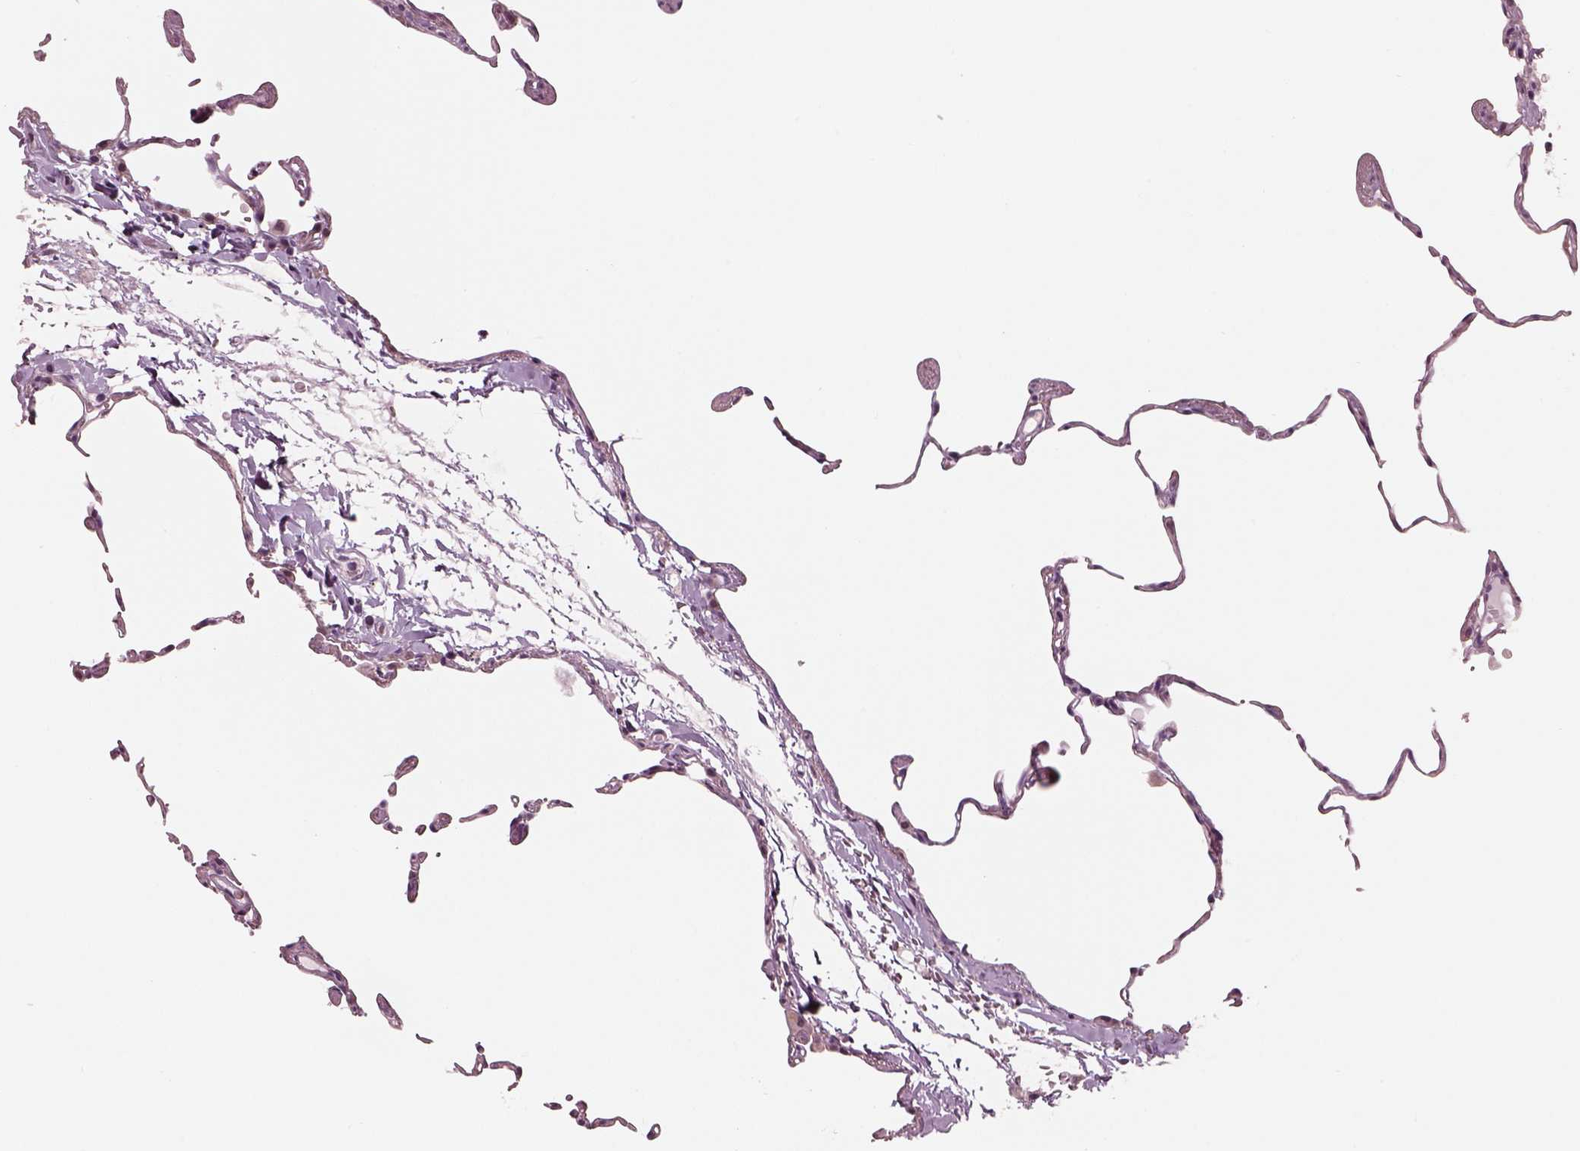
{"staining": {"intensity": "weak", "quantity": ">75%", "location": "cytoplasmic/membranous"}, "tissue": "lung", "cell_type": "Alveolar cells", "image_type": "normal", "snomed": [{"axis": "morphology", "description": "Normal tissue, NOS"}, {"axis": "topography", "description": "Lung"}], "caption": "Benign lung demonstrates weak cytoplasmic/membranous staining in about >75% of alveolar cells.", "gene": "ELSPBP1", "patient": {"sex": "female", "age": 57}}